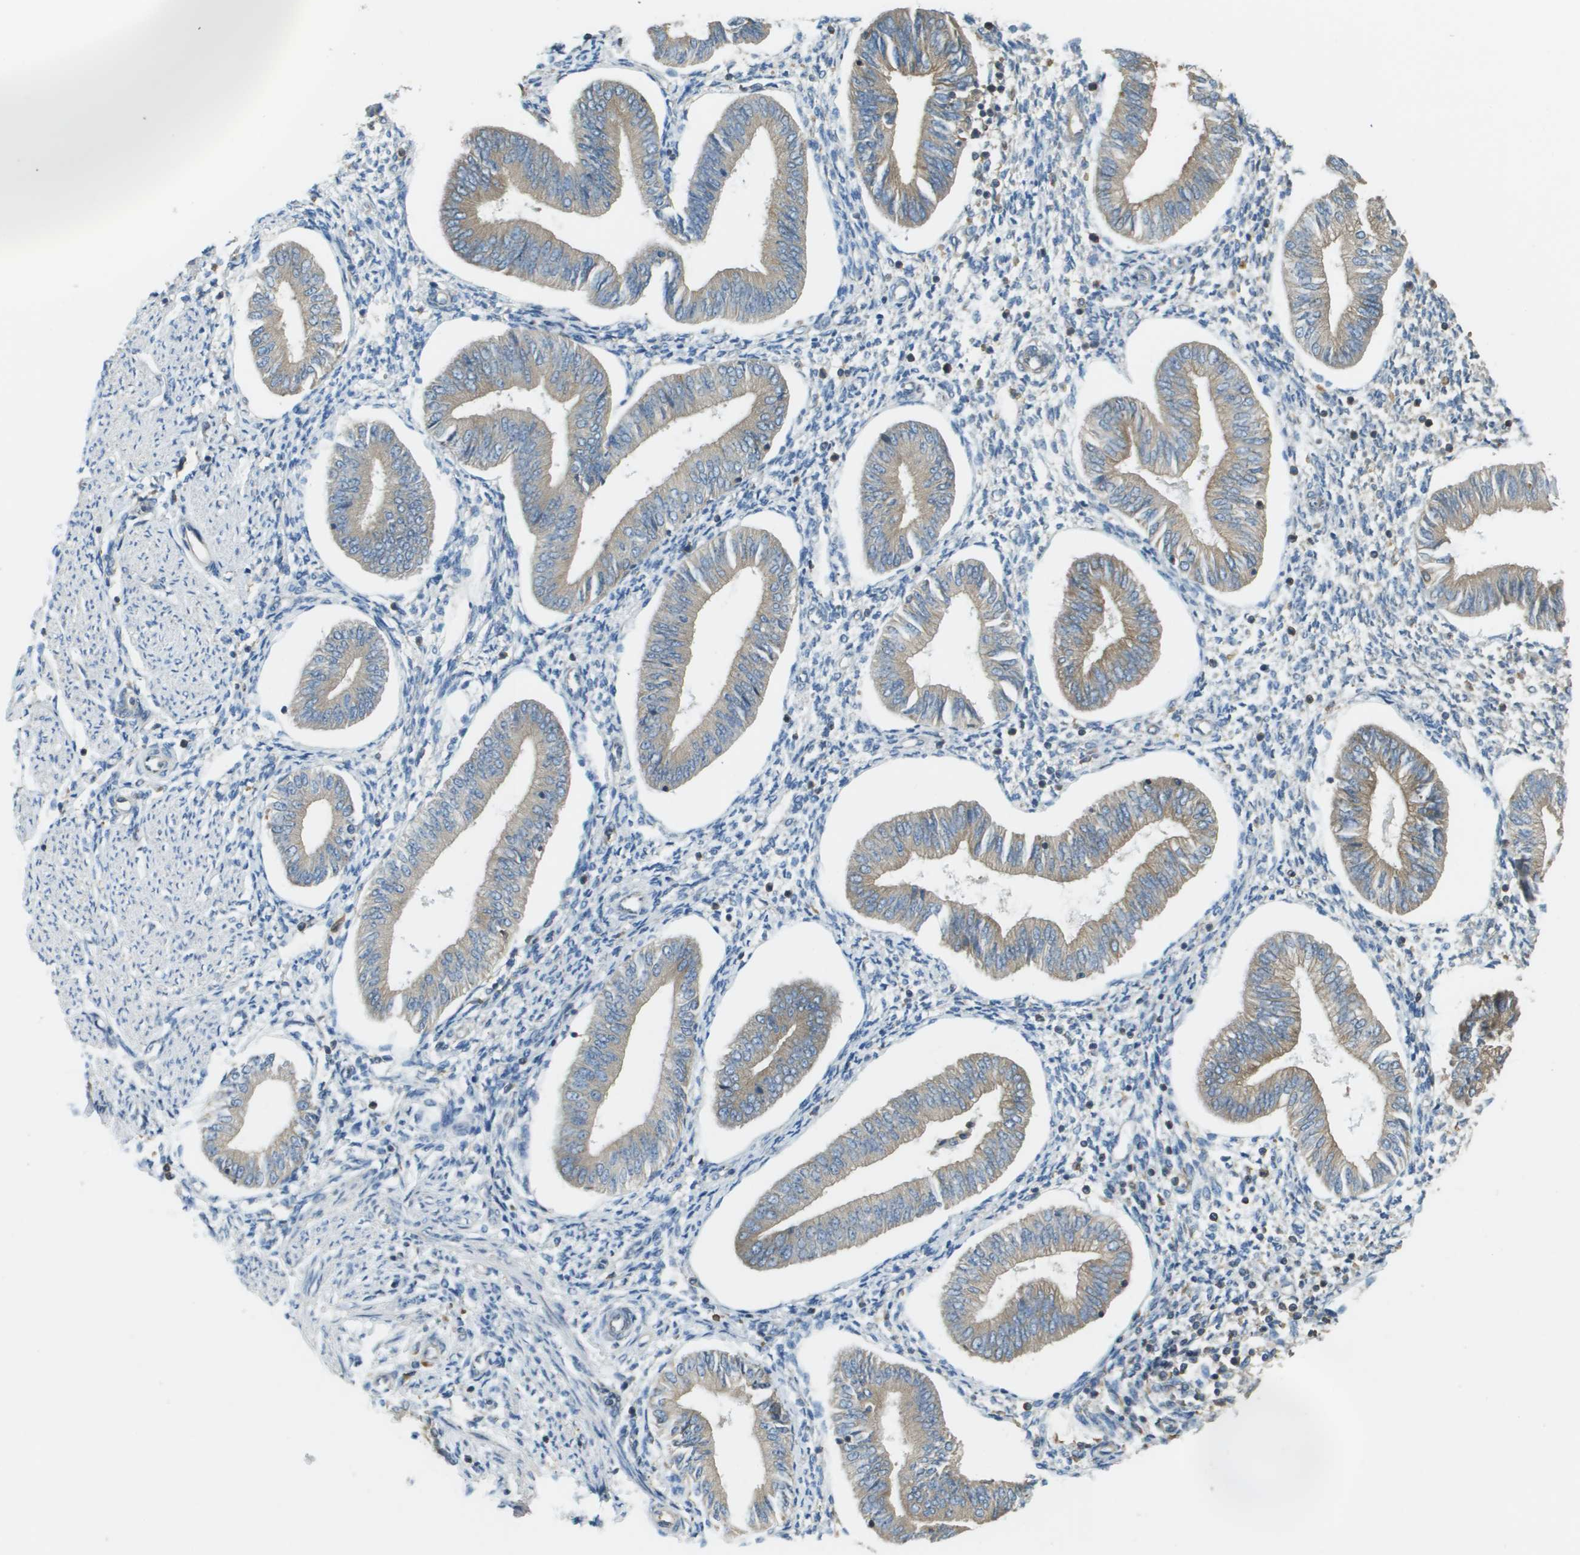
{"staining": {"intensity": "negative", "quantity": "none", "location": "none"}, "tissue": "endometrium", "cell_type": "Cells in endometrial stroma", "image_type": "normal", "snomed": [{"axis": "morphology", "description": "Normal tissue, NOS"}, {"axis": "topography", "description": "Endometrium"}], "caption": "Cells in endometrial stroma show no significant positivity in unremarkable endometrium.", "gene": "DNAJB11", "patient": {"sex": "female", "age": 50}}